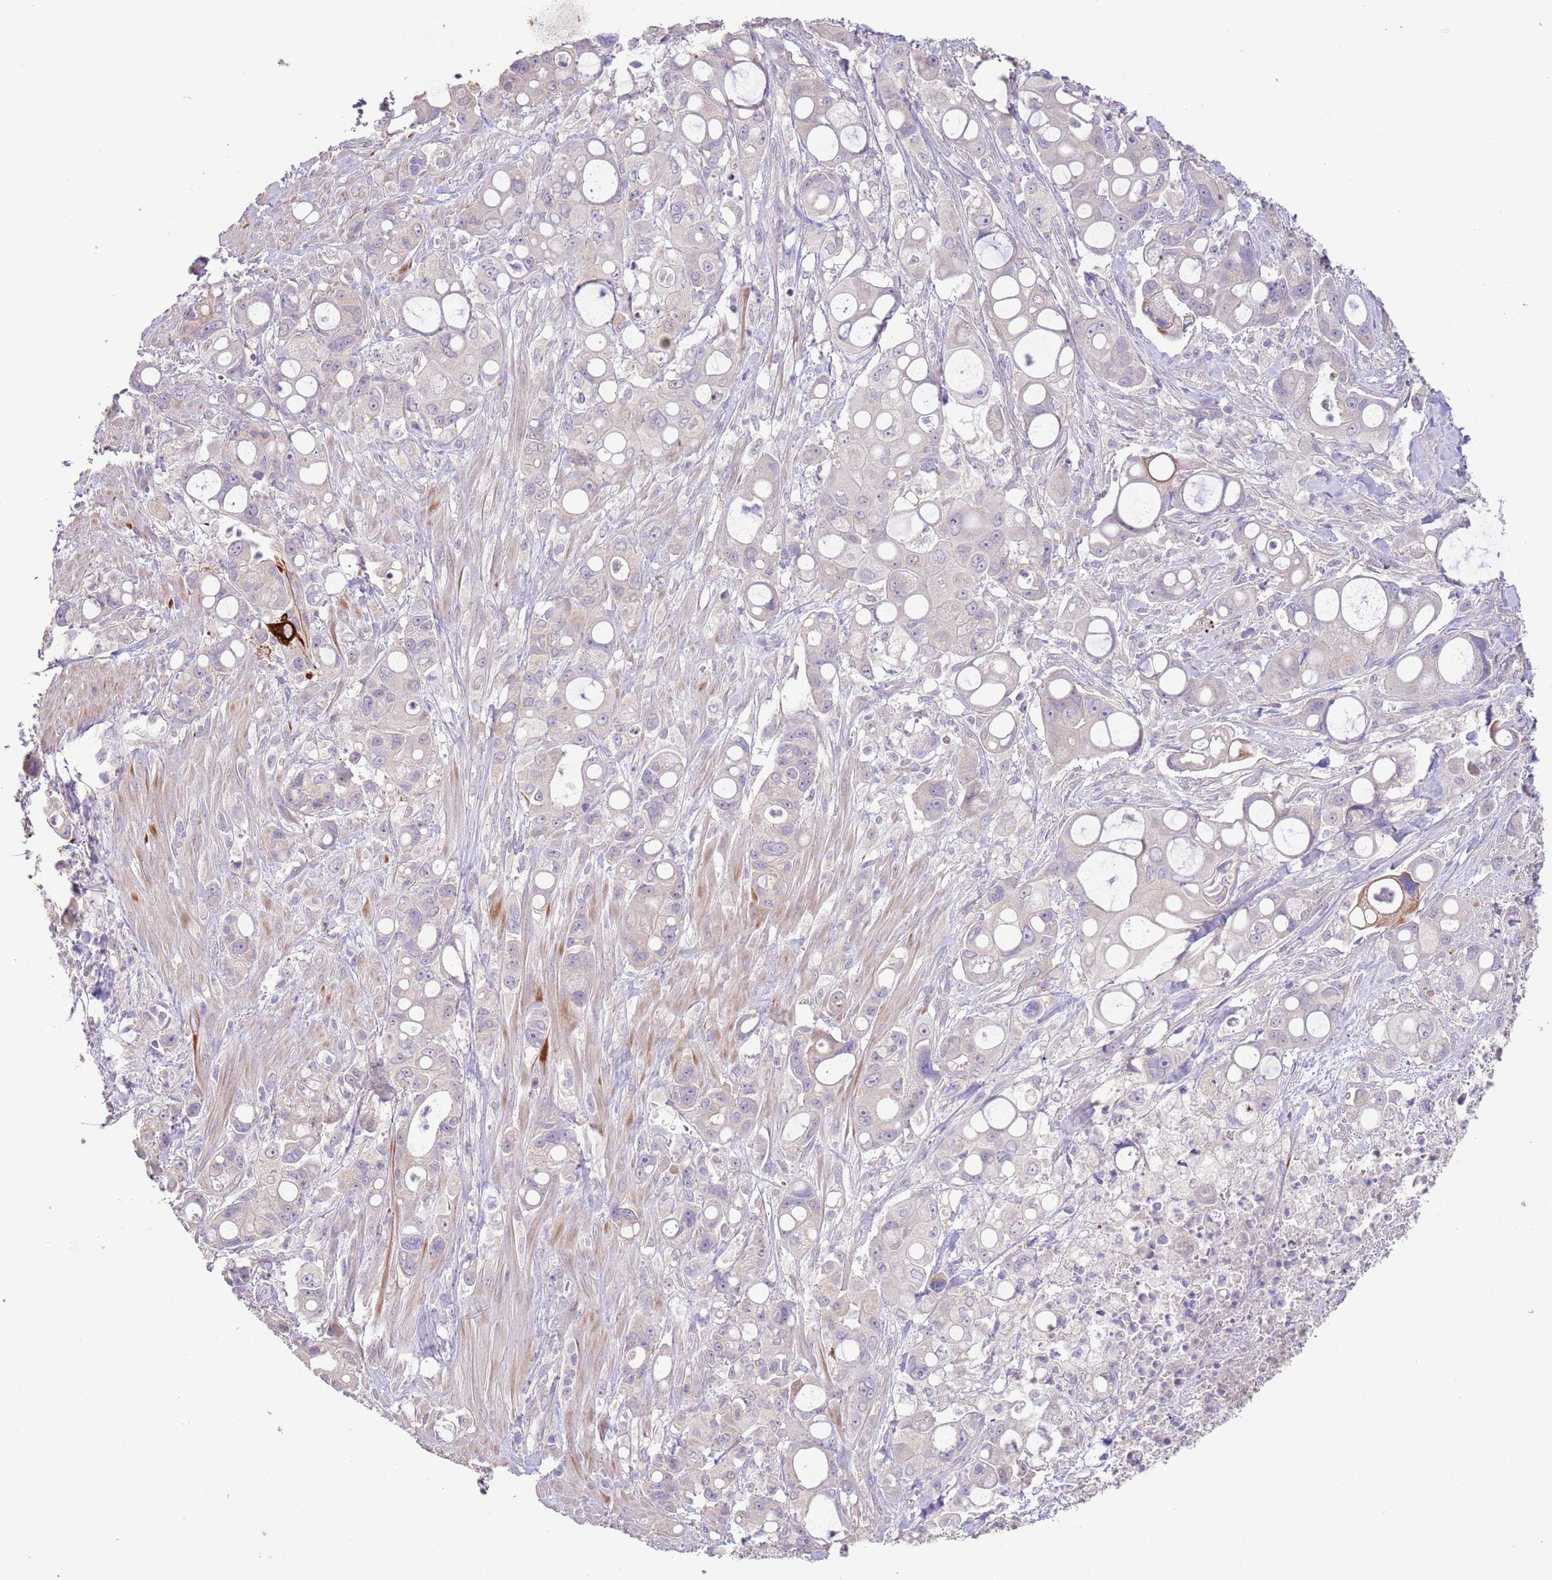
{"staining": {"intensity": "negative", "quantity": "none", "location": "none"}, "tissue": "pancreatic cancer", "cell_type": "Tumor cells", "image_type": "cancer", "snomed": [{"axis": "morphology", "description": "Adenocarcinoma, NOS"}, {"axis": "topography", "description": "Pancreas"}], "caption": "Immunohistochemistry (IHC) of human pancreatic cancer displays no staining in tumor cells.", "gene": "ZNF658", "patient": {"sex": "male", "age": 68}}